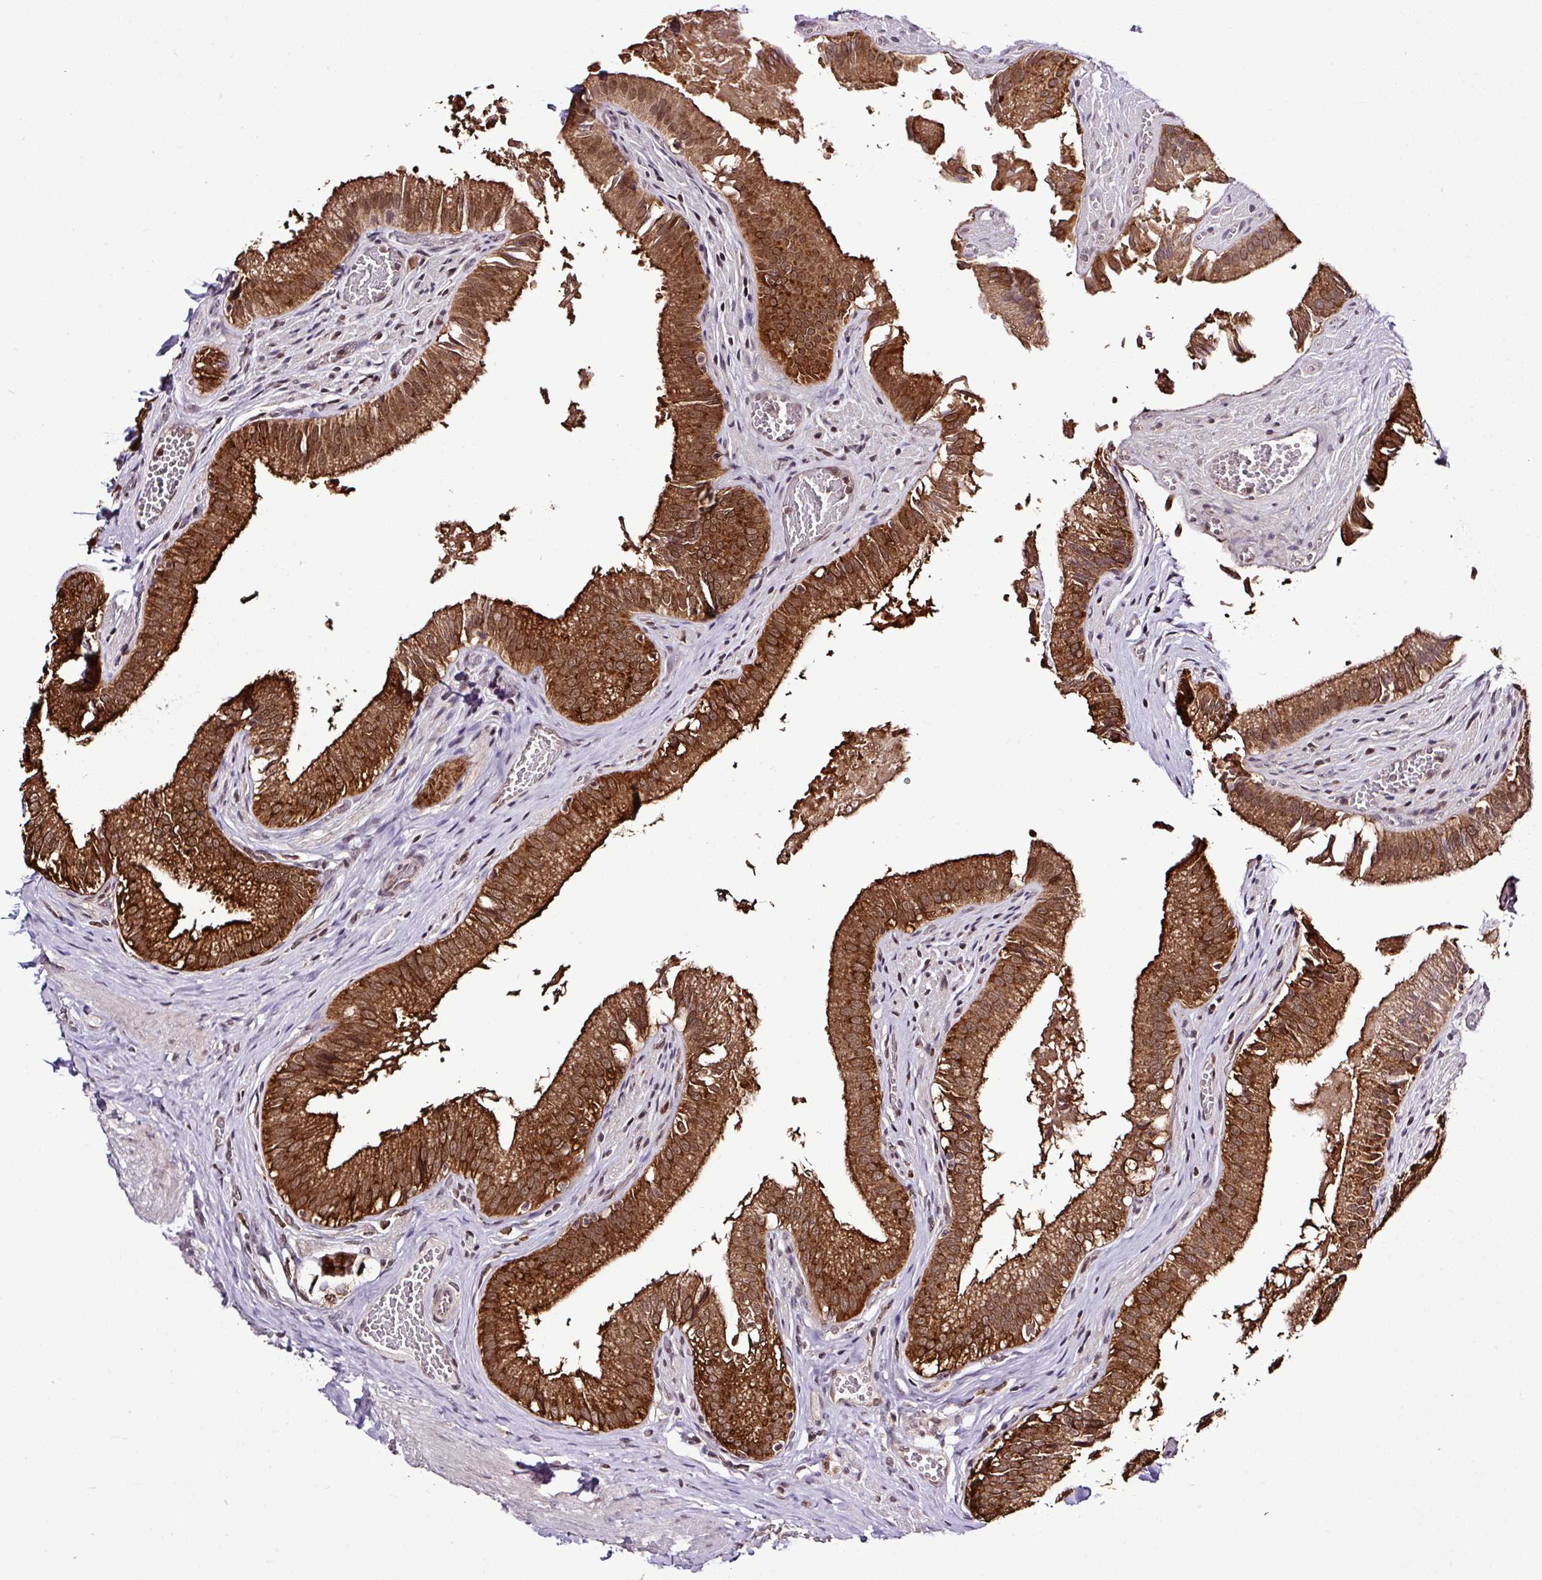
{"staining": {"intensity": "strong", "quantity": ">75%", "location": "cytoplasmic/membranous,nuclear"}, "tissue": "gallbladder", "cell_type": "Glandular cells", "image_type": "normal", "snomed": [{"axis": "morphology", "description": "Normal tissue, NOS"}, {"axis": "topography", "description": "Gallbladder"}, {"axis": "topography", "description": "Peripheral nerve tissue"}], "caption": "Human gallbladder stained with a brown dye displays strong cytoplasmic/membranous,nuclear positive positivity in about >75% of glandular cells.", "gene": "SMCO4", "patient": {"sex": "male", "age": 17}}